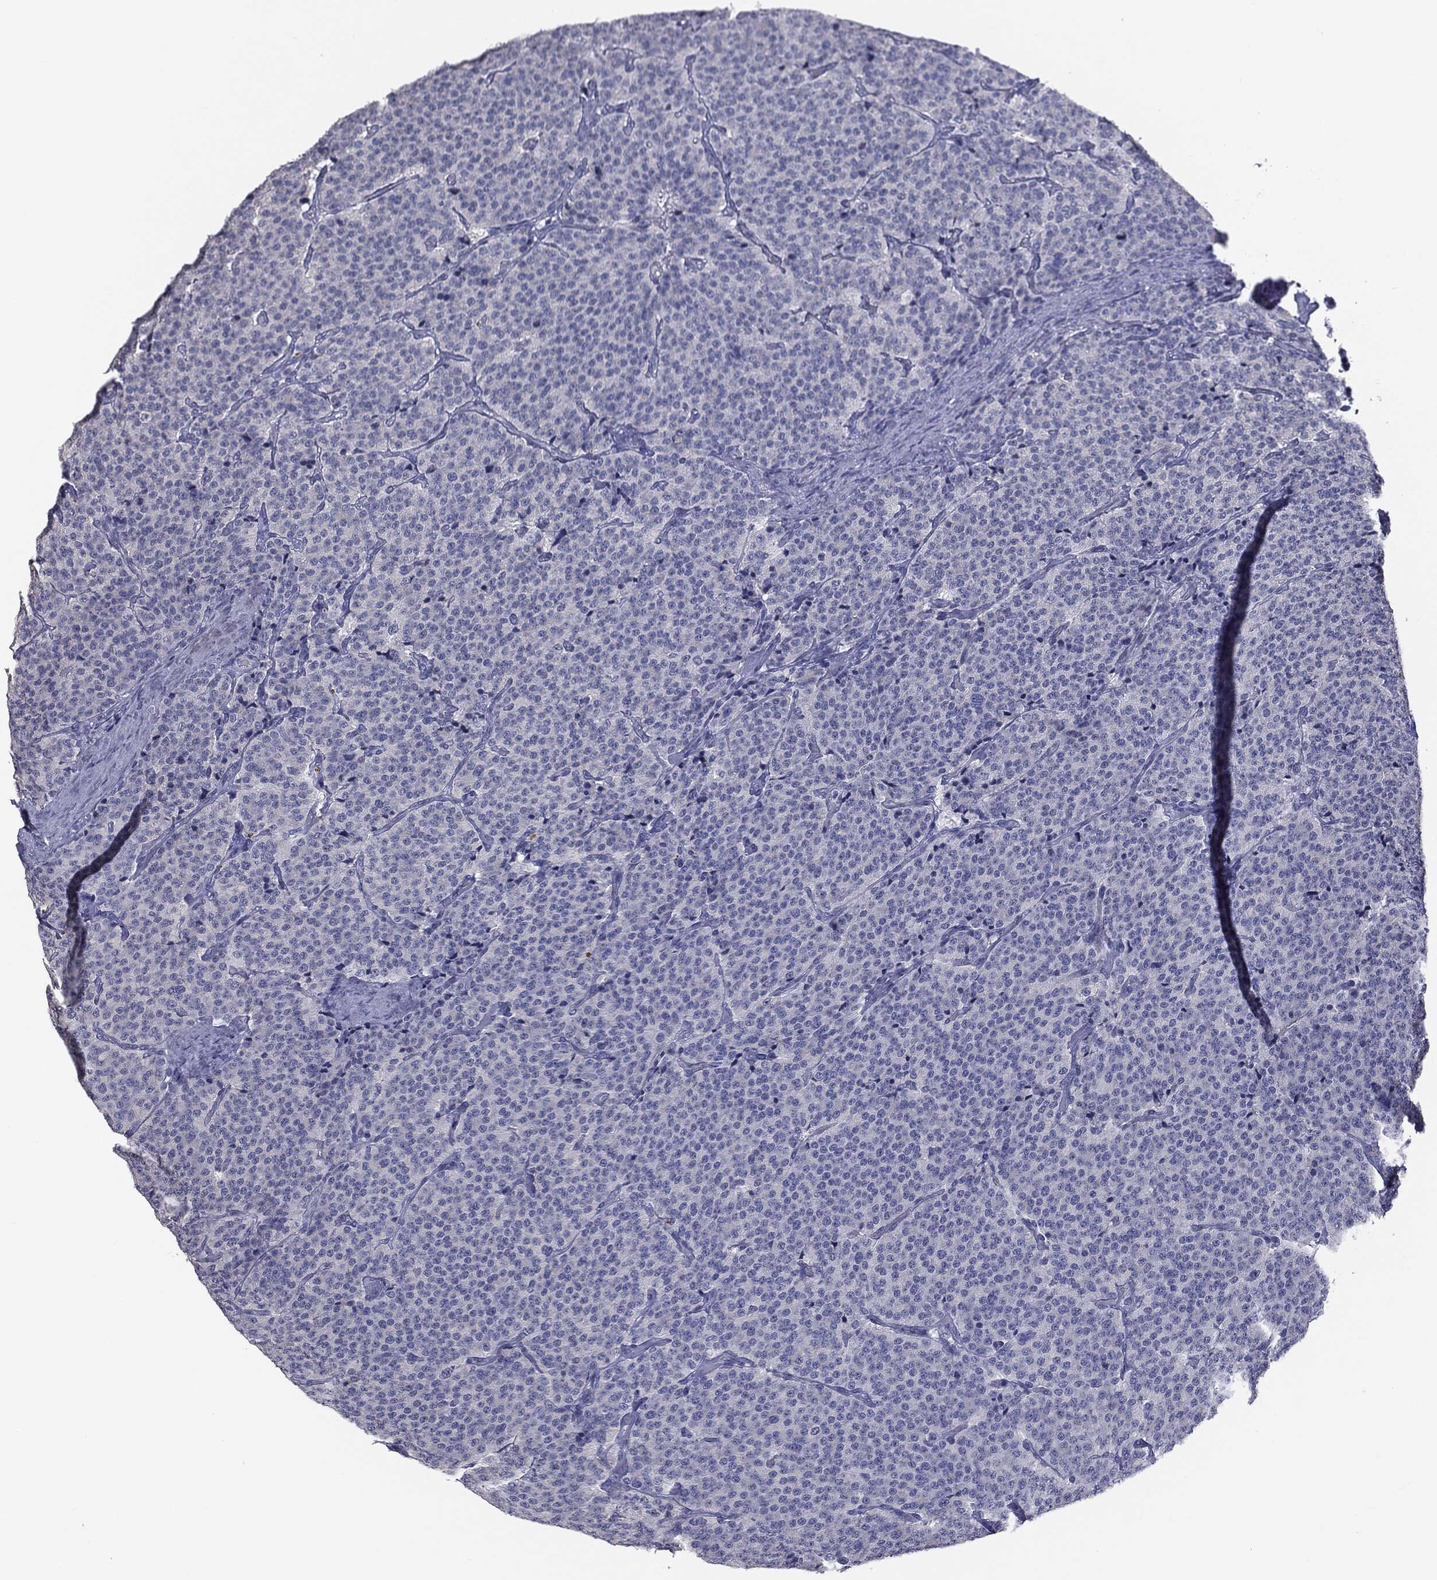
{"staining": {"intensity": "negative", "quantity": "none", "location": "none"}, "tissue": "carcinoid", "cell_type": "Tumor cells", "image_type": "cancer", "snomed": [{"axis": "morphology", "description": "Carcinoid, malignant, NOS"}, {"axis": "topography", "description": "Small intestine"}], "caption": "Human carcinoid stained for a protein using immunohistochemistry (IHC) exhibits no staining in tumor cells.", "gene": "MUC1", "patient": {"sex": "female", "age": 58}}